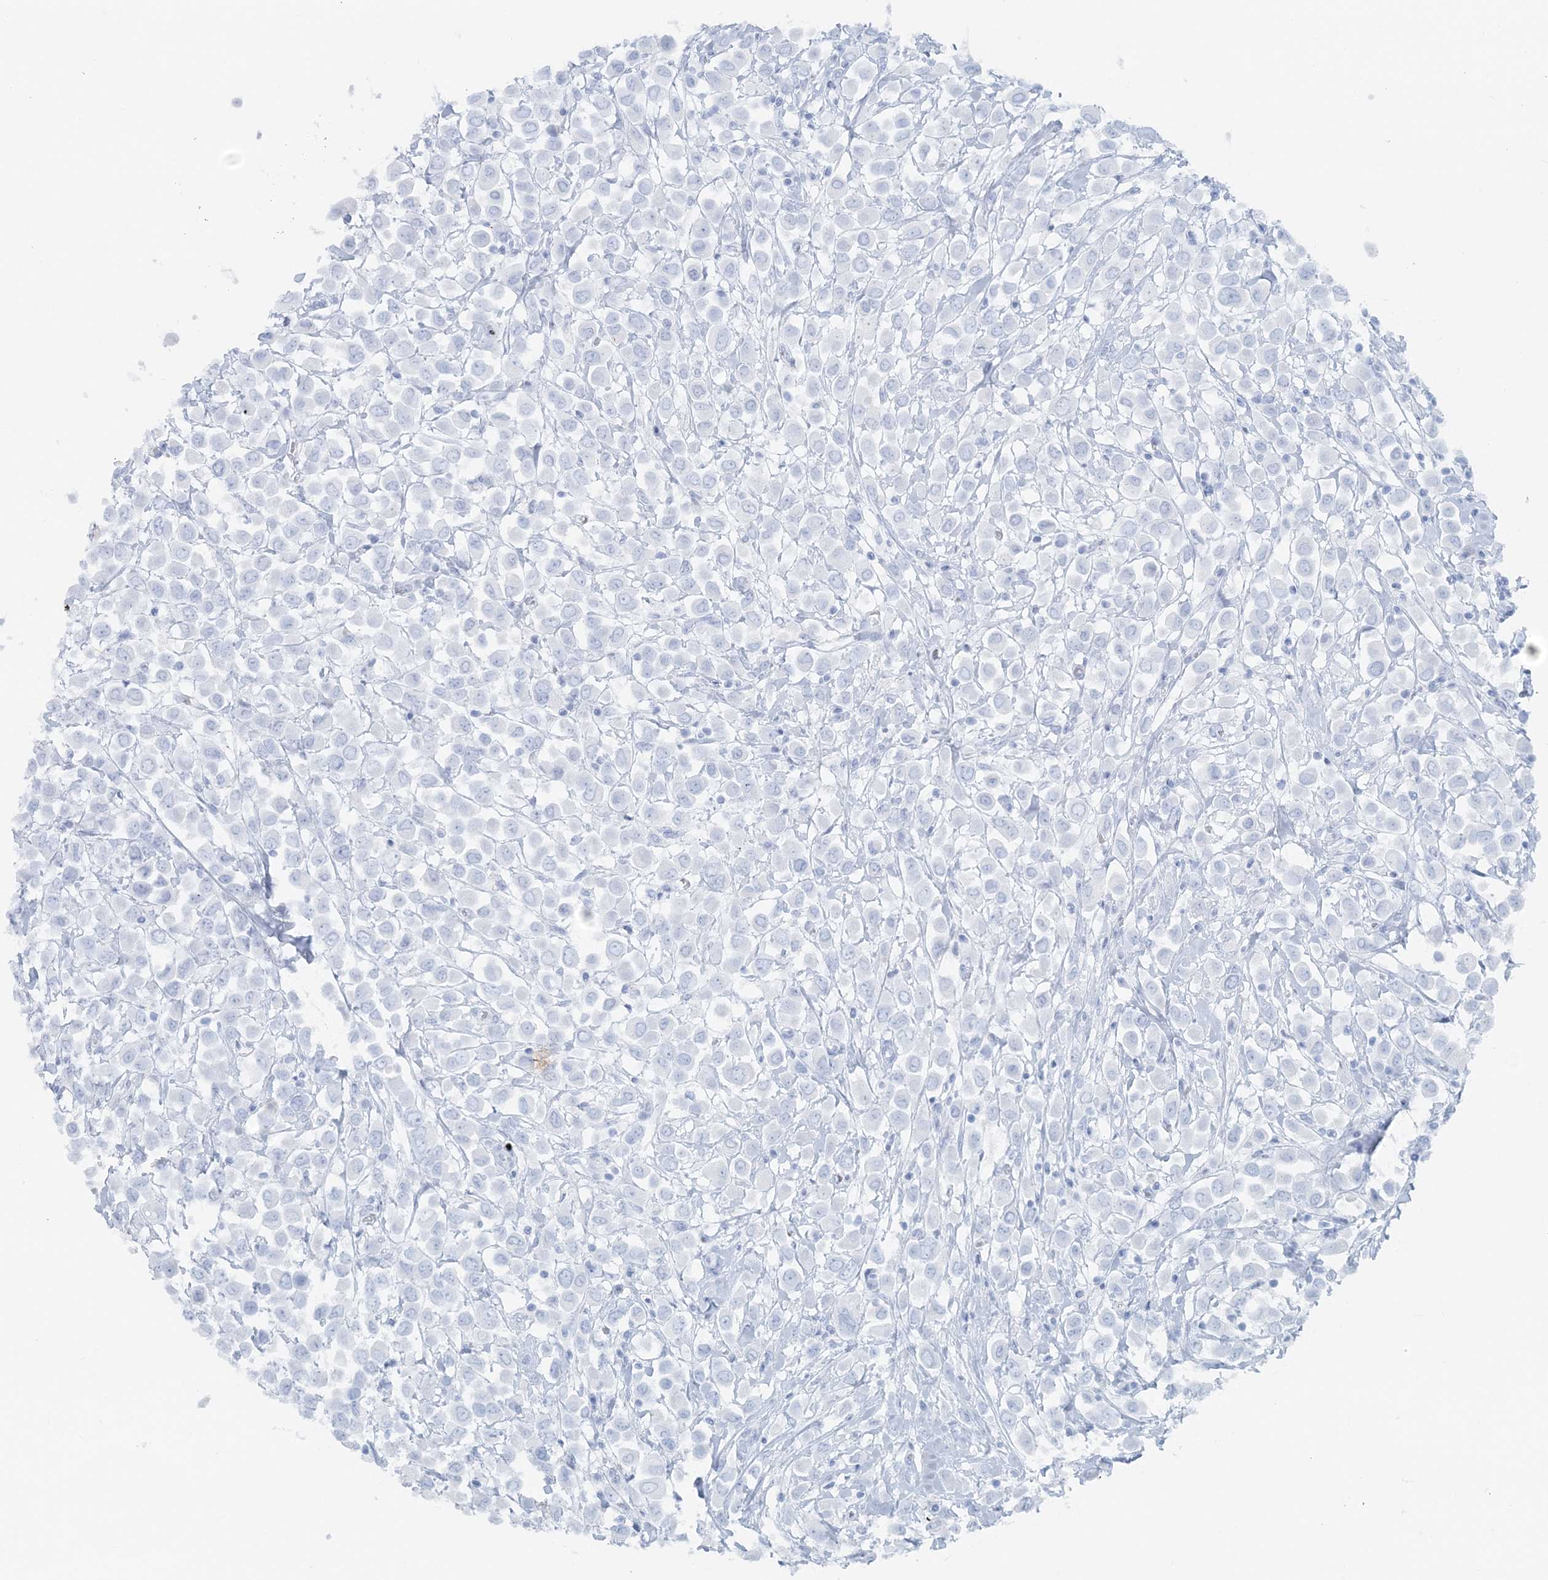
{"staining": {"intensity": "negative", "quantity": "none", "location": "none"}, "tissue": "breast cancer", "cell_type": "Tumor cells", "image_type": "cancer", "snomed": [{"axis": "morphology", "description": "Duct carcinoma"}, {"axis": "topography", "description": "Breast"}], "caption": "Immunohistochemical staining of intraductal carcinoma (breast) demonstrates no significant positivity in tumor cells. The staining was performed using DAB to visualize the protein expression in brown, while the nuclei were stained in blue with hematoxylin (Magnification: 20x).", "gene": "ATP11A", "patient": {"sex": "female", "age": 61}}